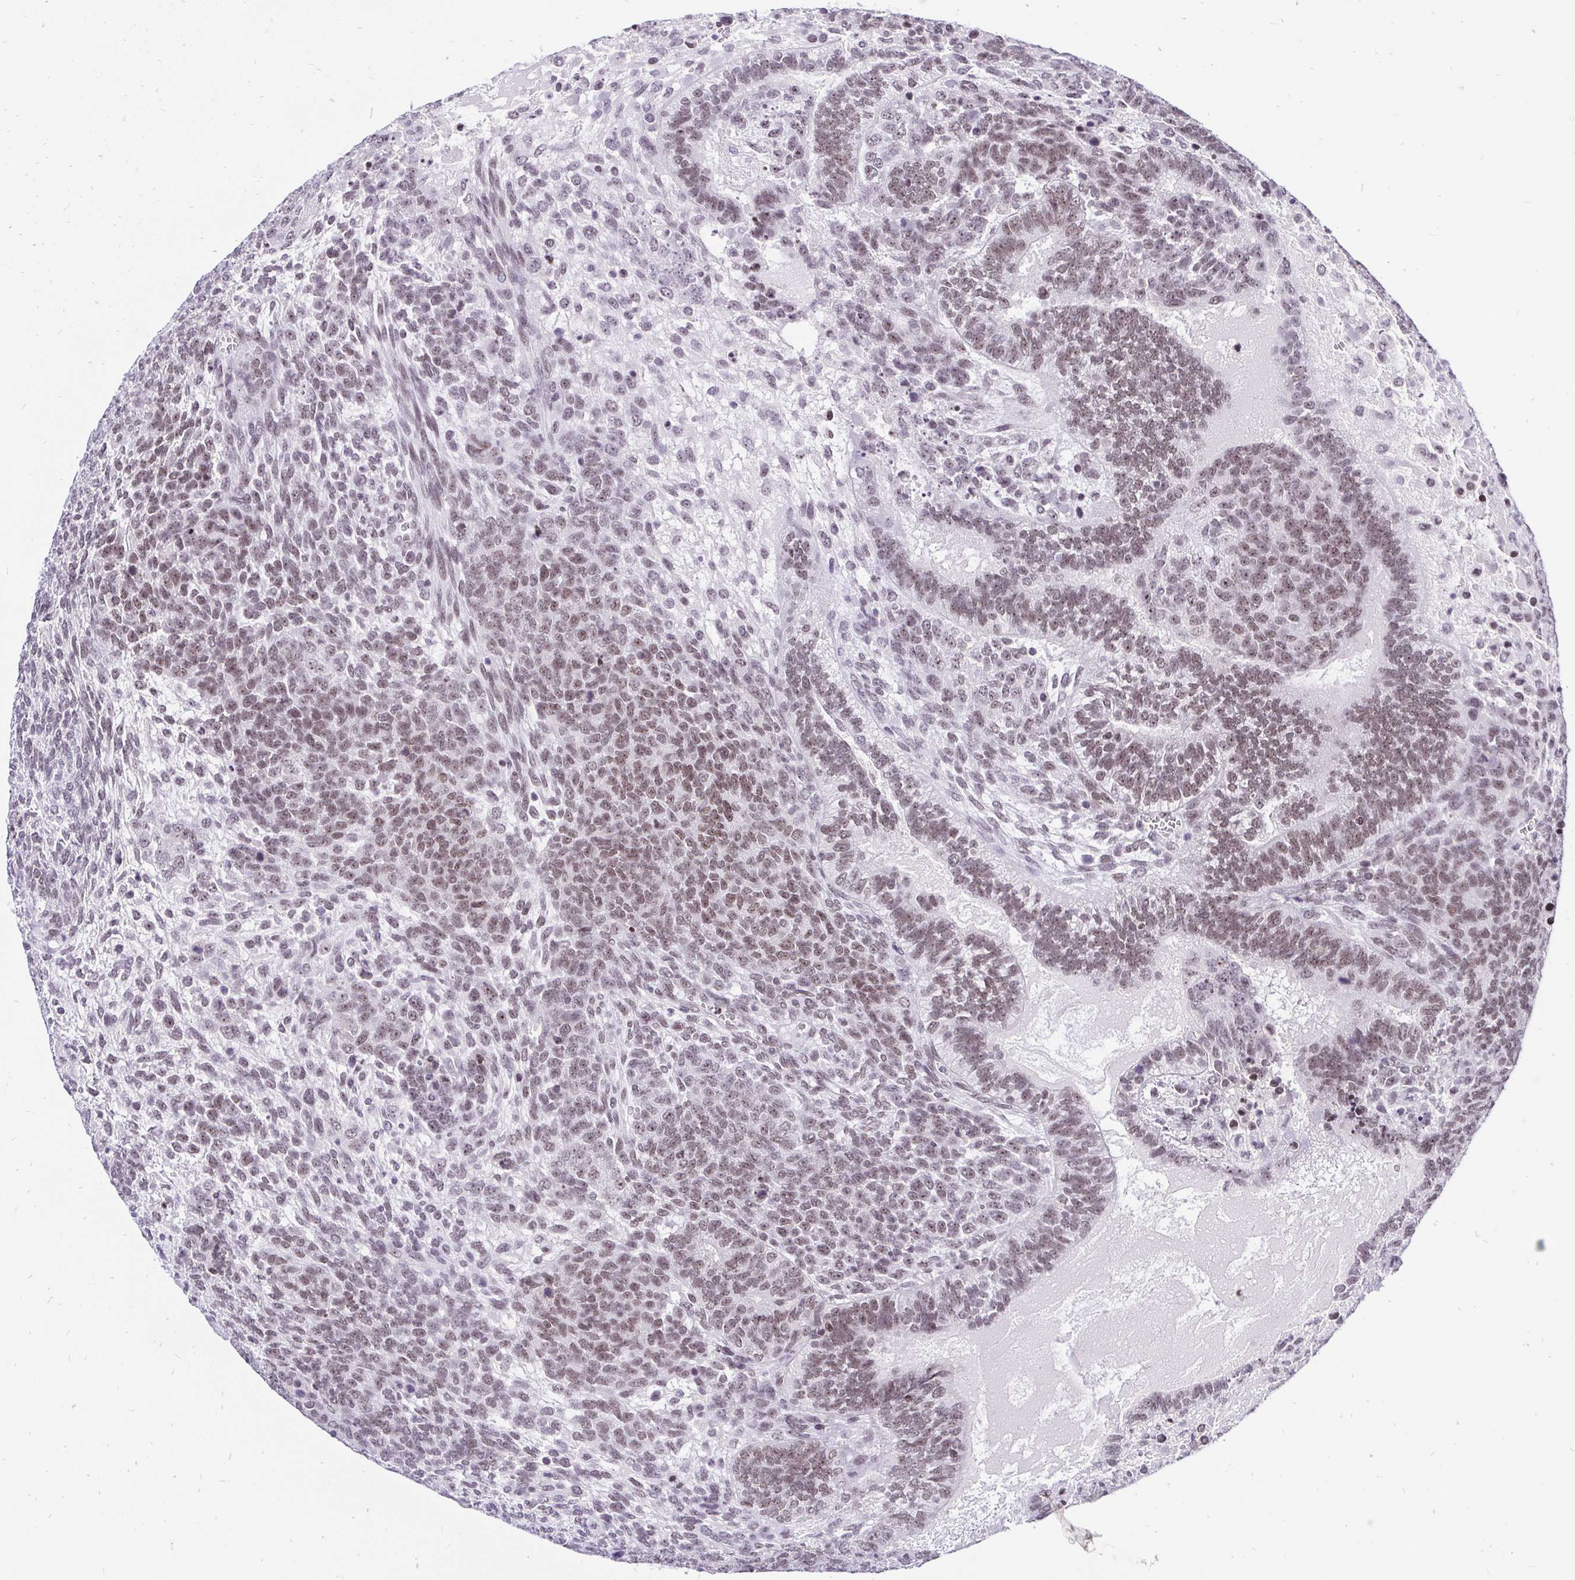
{"staining": {"intensity": "moderate", "quantity": "25%-75%", "location": "nuclear"}, "tissue": "testis cancer", "cell_type": "Tumor cells", "image_type": "cancer", "snomed": [{"axis": "morphology", "description": "Normal tissue, NOS"}, {"axis": "morphology", "description": "Carcinoma, Embryonal, NOS"}, {"axis": "topography", "description": "Testis"}, {"axis": "topography", "description": "Epididymis"}], "caption": "IHC of testis cancer (embryonal carcinoma) exhibits medium levels of moderate nuclear expression in about 25%-75% of tumor cells. (DAB (3,3'-diaminobenzidine) = brown stain, brightfield microscopy at high magnification).", "gene": "ZNF860", "patient": {"sex": "male", "age": 23}}